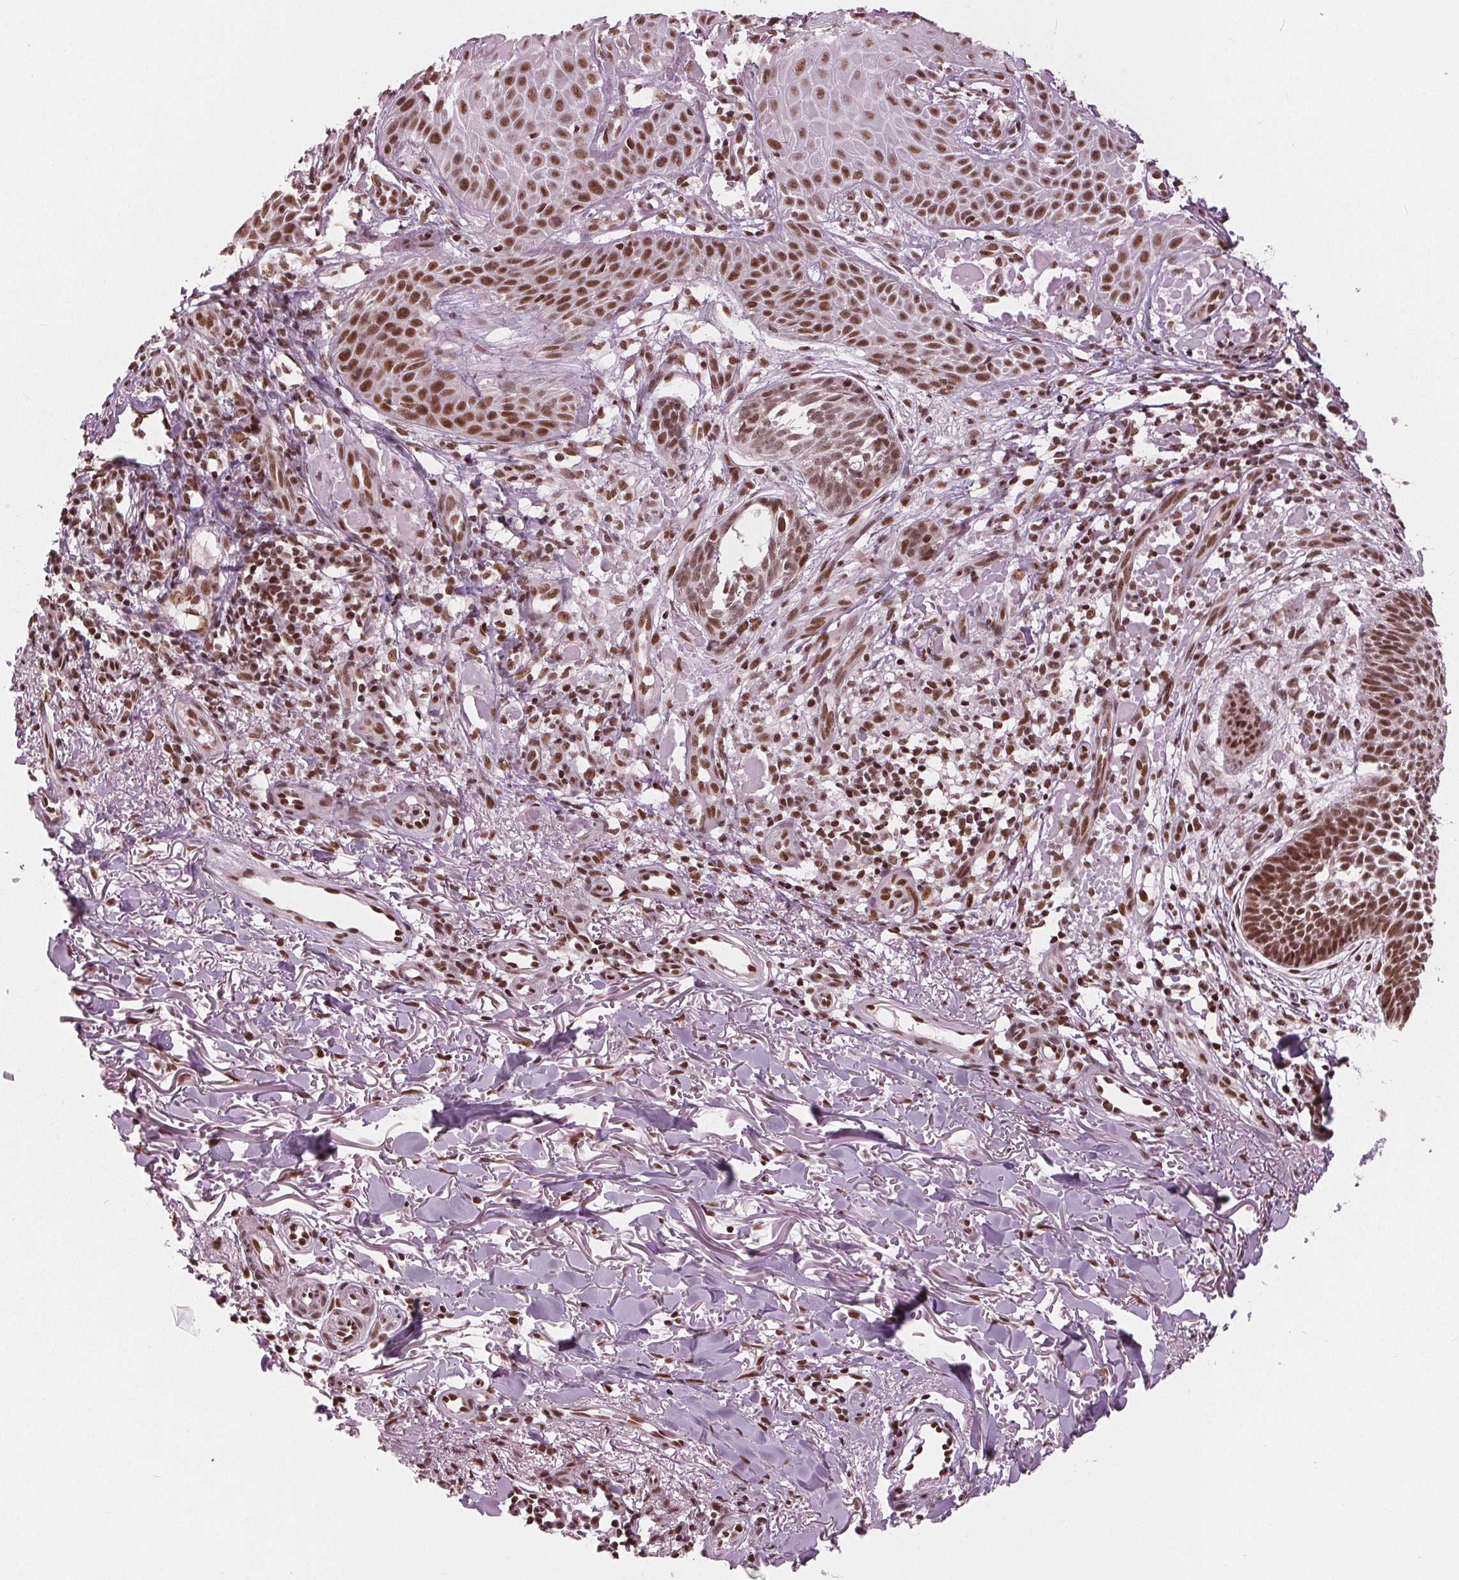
{"staining": {"intensity": "strong", "quantity": ">75%", "location": "nuclear"}, "tissue": "skin cancer", "cell_type": "Tumor cells", "image_type": "cancer", "snomed": [{"axis": "morphology", "description": "Basal cell carcinoma"}, {"axis": "topography", "description": "Skin"}], "caption": "Skin cancer (basal cell carcinoma) stained with a protein marker reveals strong staining in tumor cells.", "gene": "LSM2", "patient": {"sex": "male", "age": 88}}